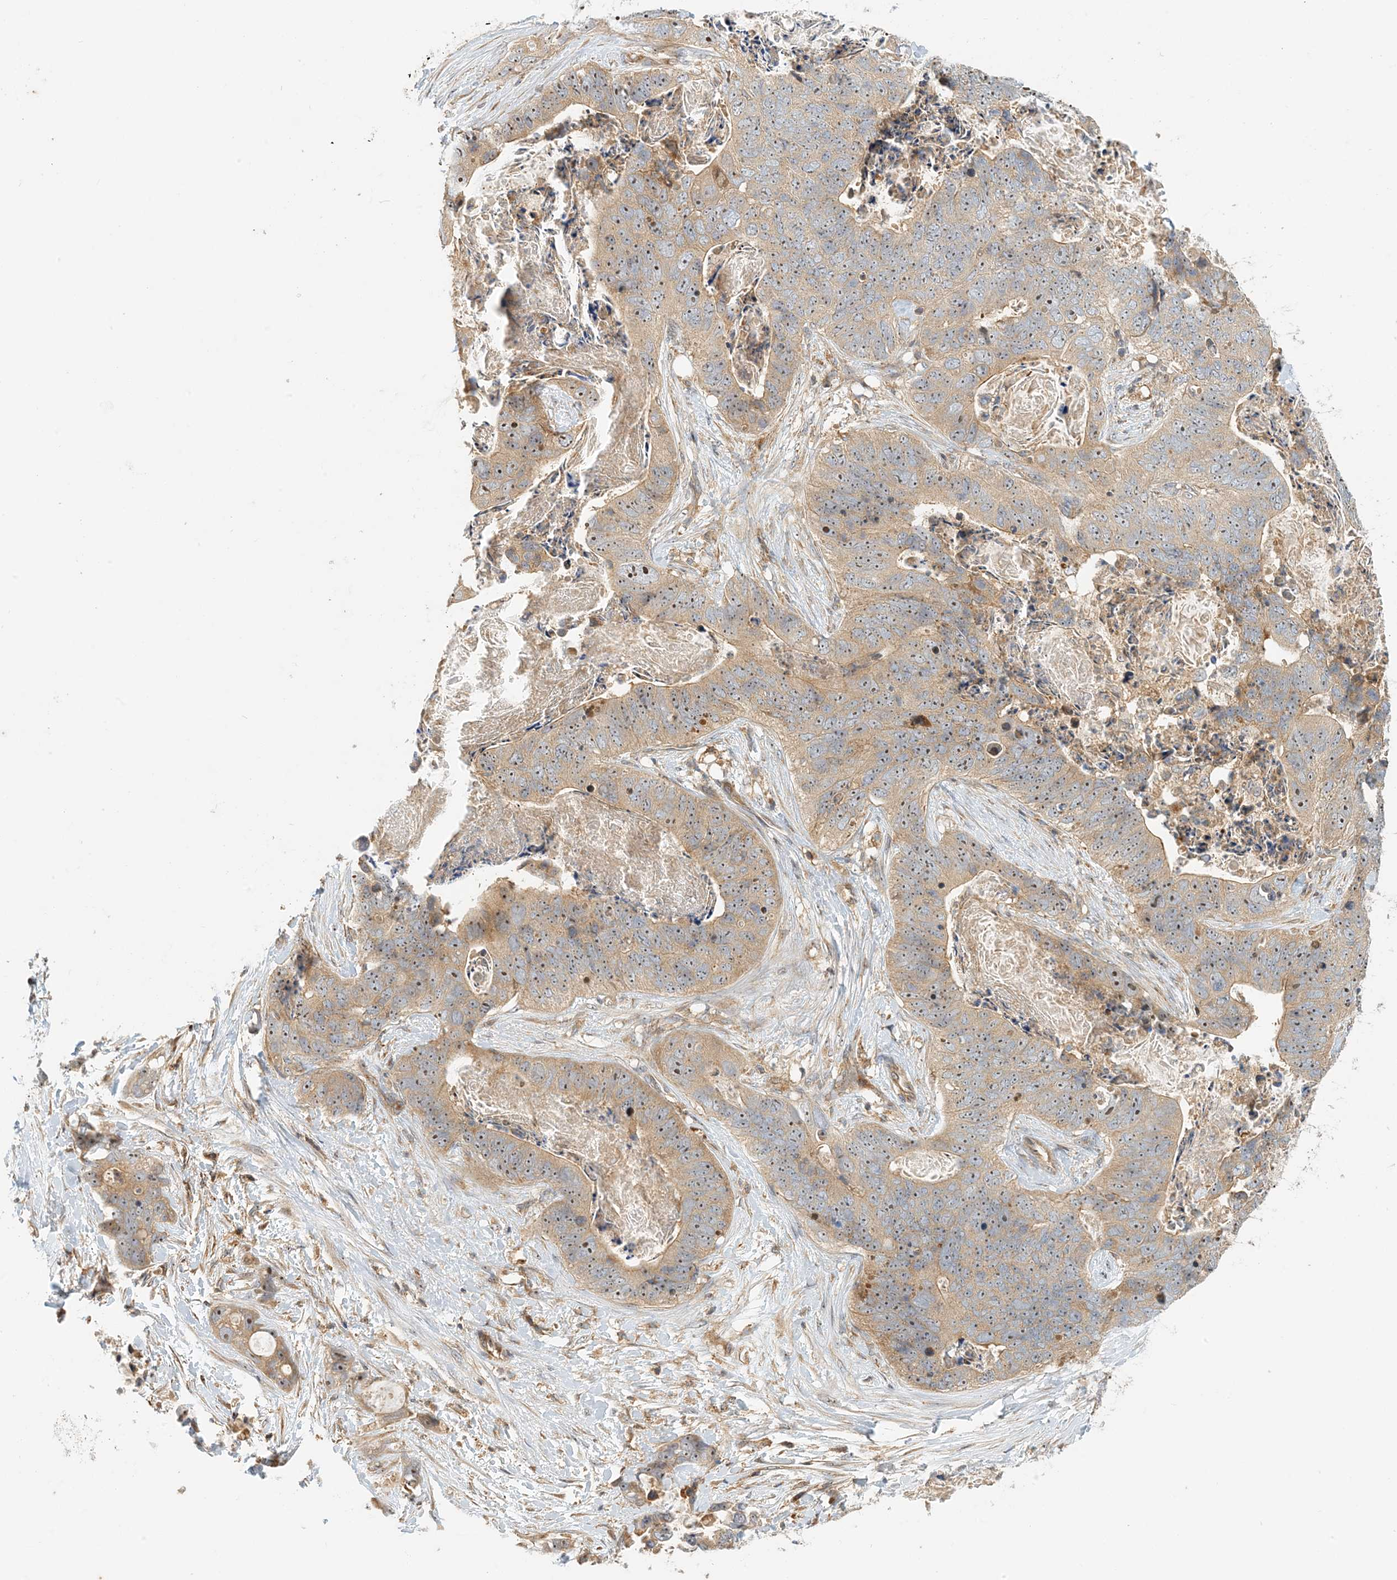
{"staining": {"intensity": "moderate", "quantity": ">75%", "location": "cytoplasmic/membranous,nuclear"}, "tissue": "stomach cancer", "cell_type": "Tumor cells", "image_type": "cancer", "snomed": [{"axis": "morphology", "description": "Adenocarcinoma, NOS"}, {"axis": "topography", "description": "Stomach"}], "caption": "Stomach adenocarcinoma stained with immunohistochemistry shows moderate cytoplasmic/membranous and nuclear positivity in about >75% of tumor cells.", "gene": "COLEC11", "patient": {"sex": "female", "age": 89}}